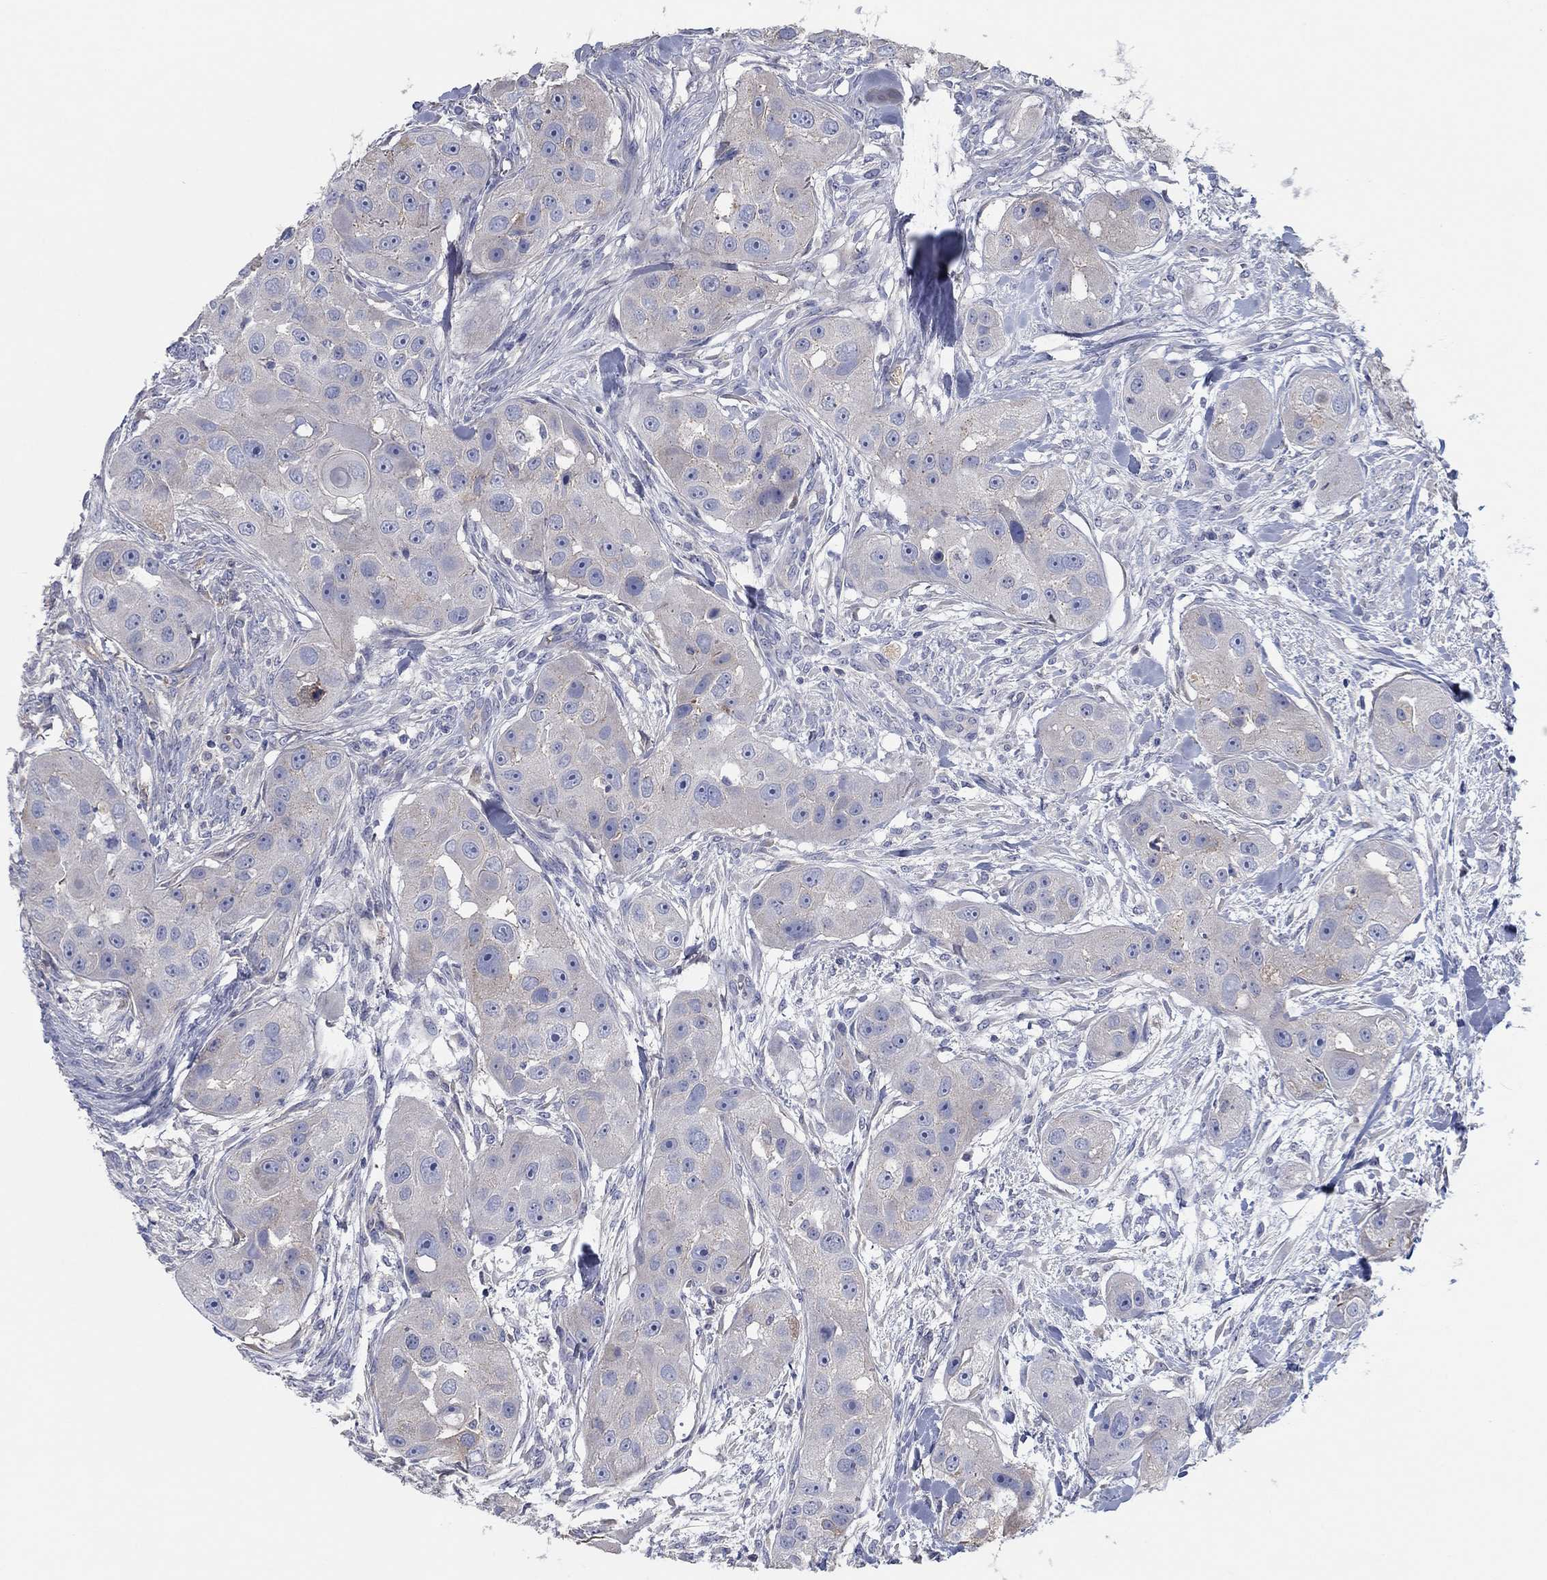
{"staining": {"intensity": "negative", "quantity": "none", "location": "none"}, "tissue": "head and neck cancer", "cell_type": "Tumor cells", "image_type": "cancer", "snomed": [{"axis": "morphology", "description": "Squamous cell carcinoma, NOS"}, {"axis": "topography", "description": "Head-Neck"}], "caption": "Protein analysis of head and neck cancer shows no significant staining in tumor cells. Brightfield microscopy of immunohistochemistry stained with DAB (brown) and hematoxylin (blue), captured at high magnification.", "gene": "APOC3", "patient": {"sex": "male", "age": 51}}